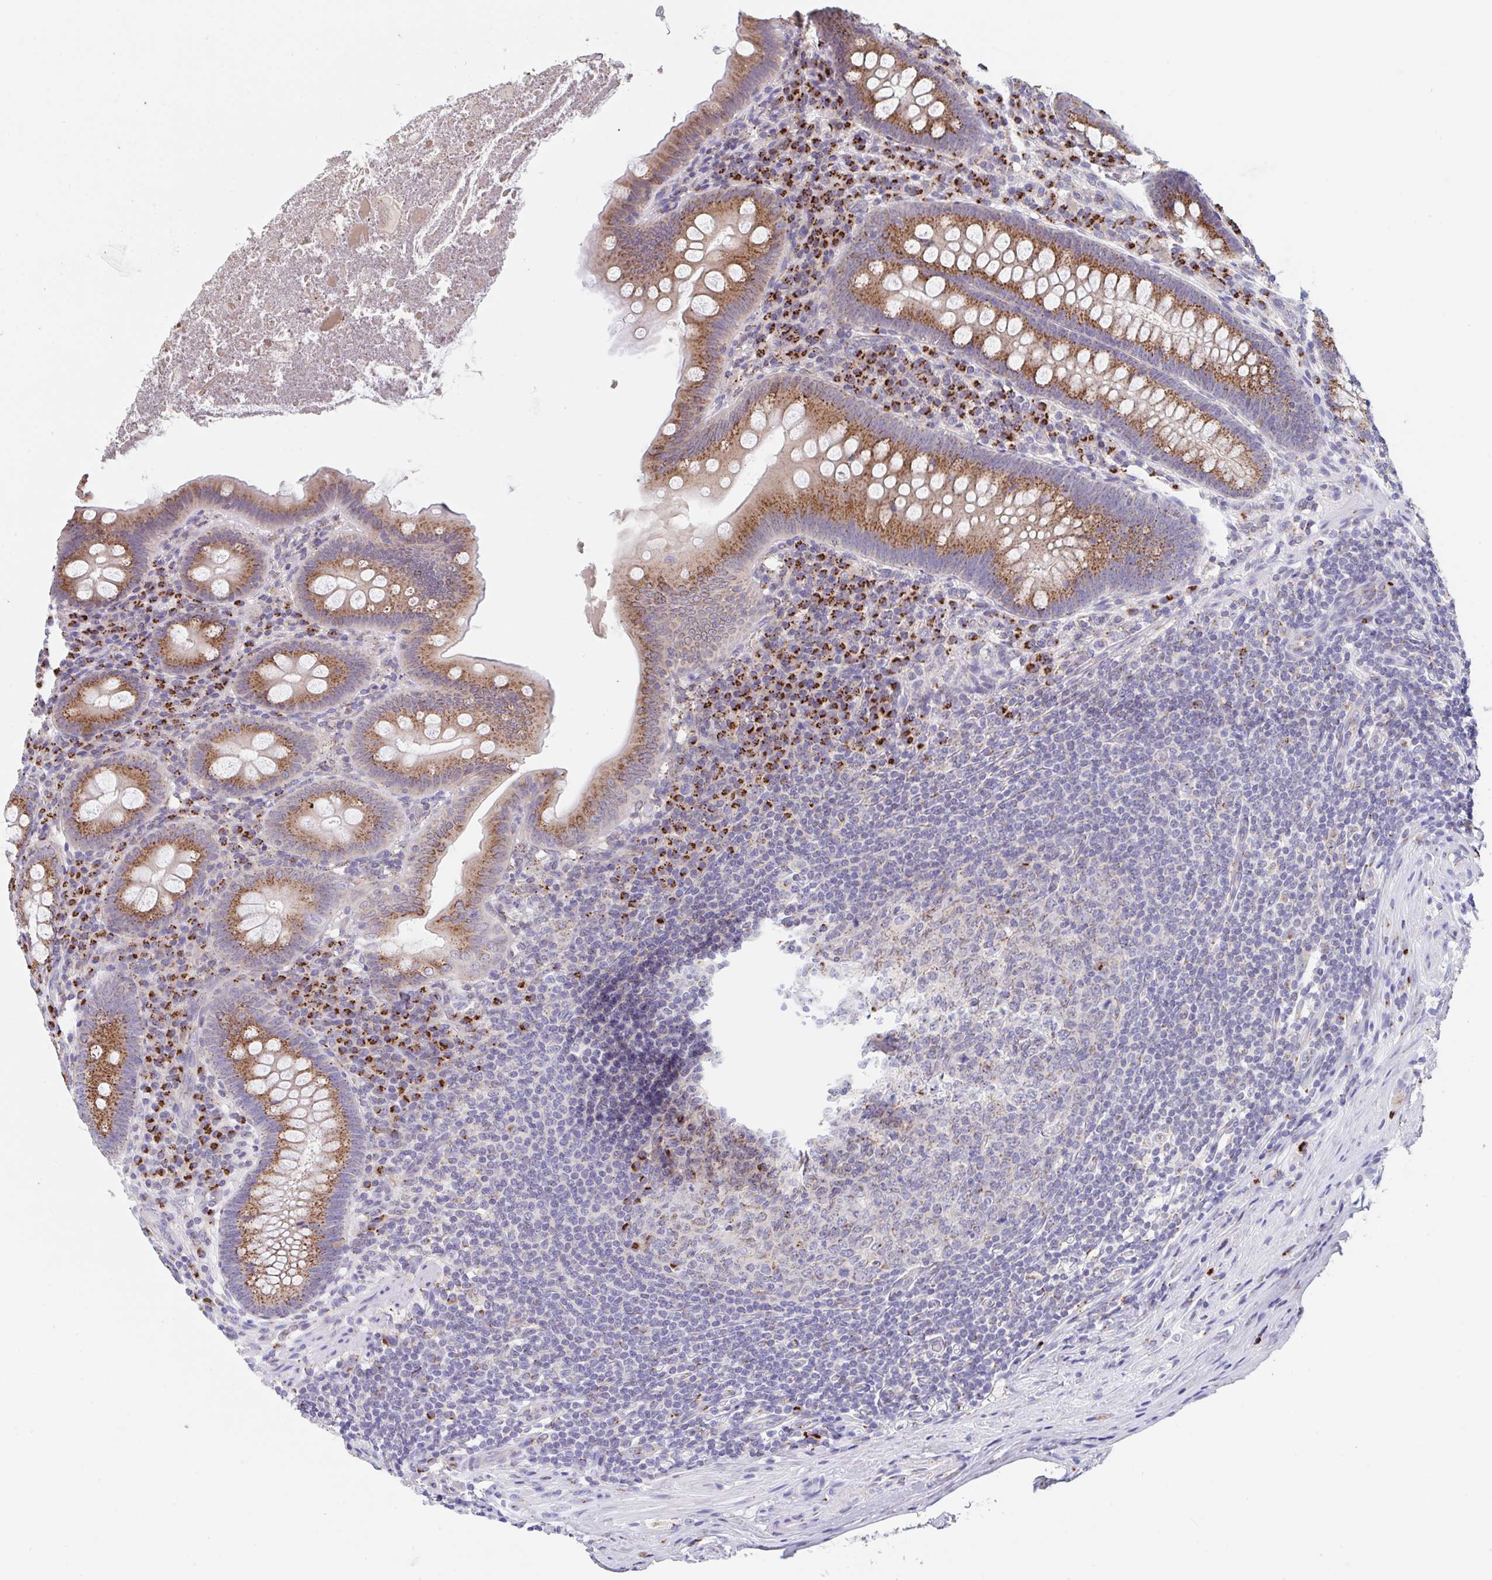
{"staining": {"intensity": "moderate", "quantity": ">75%", "location": "cytoplasmic/membranous"}, "tissue": "appendix", "cell_type": "Glandular cells", "image_type": "normal", "snomed": [{"axis": "morphology", "description": "Normal tissue, NOS"}, {"axis": "topography", "description": "Appendix"}], "caption": "Unremarkable appendix displays moderate cytoplasmic/membranous positivity in approximately >75% of glandular cells.", "gene": "PROSER3", "patient": {"sex": "male", "age": 71}}